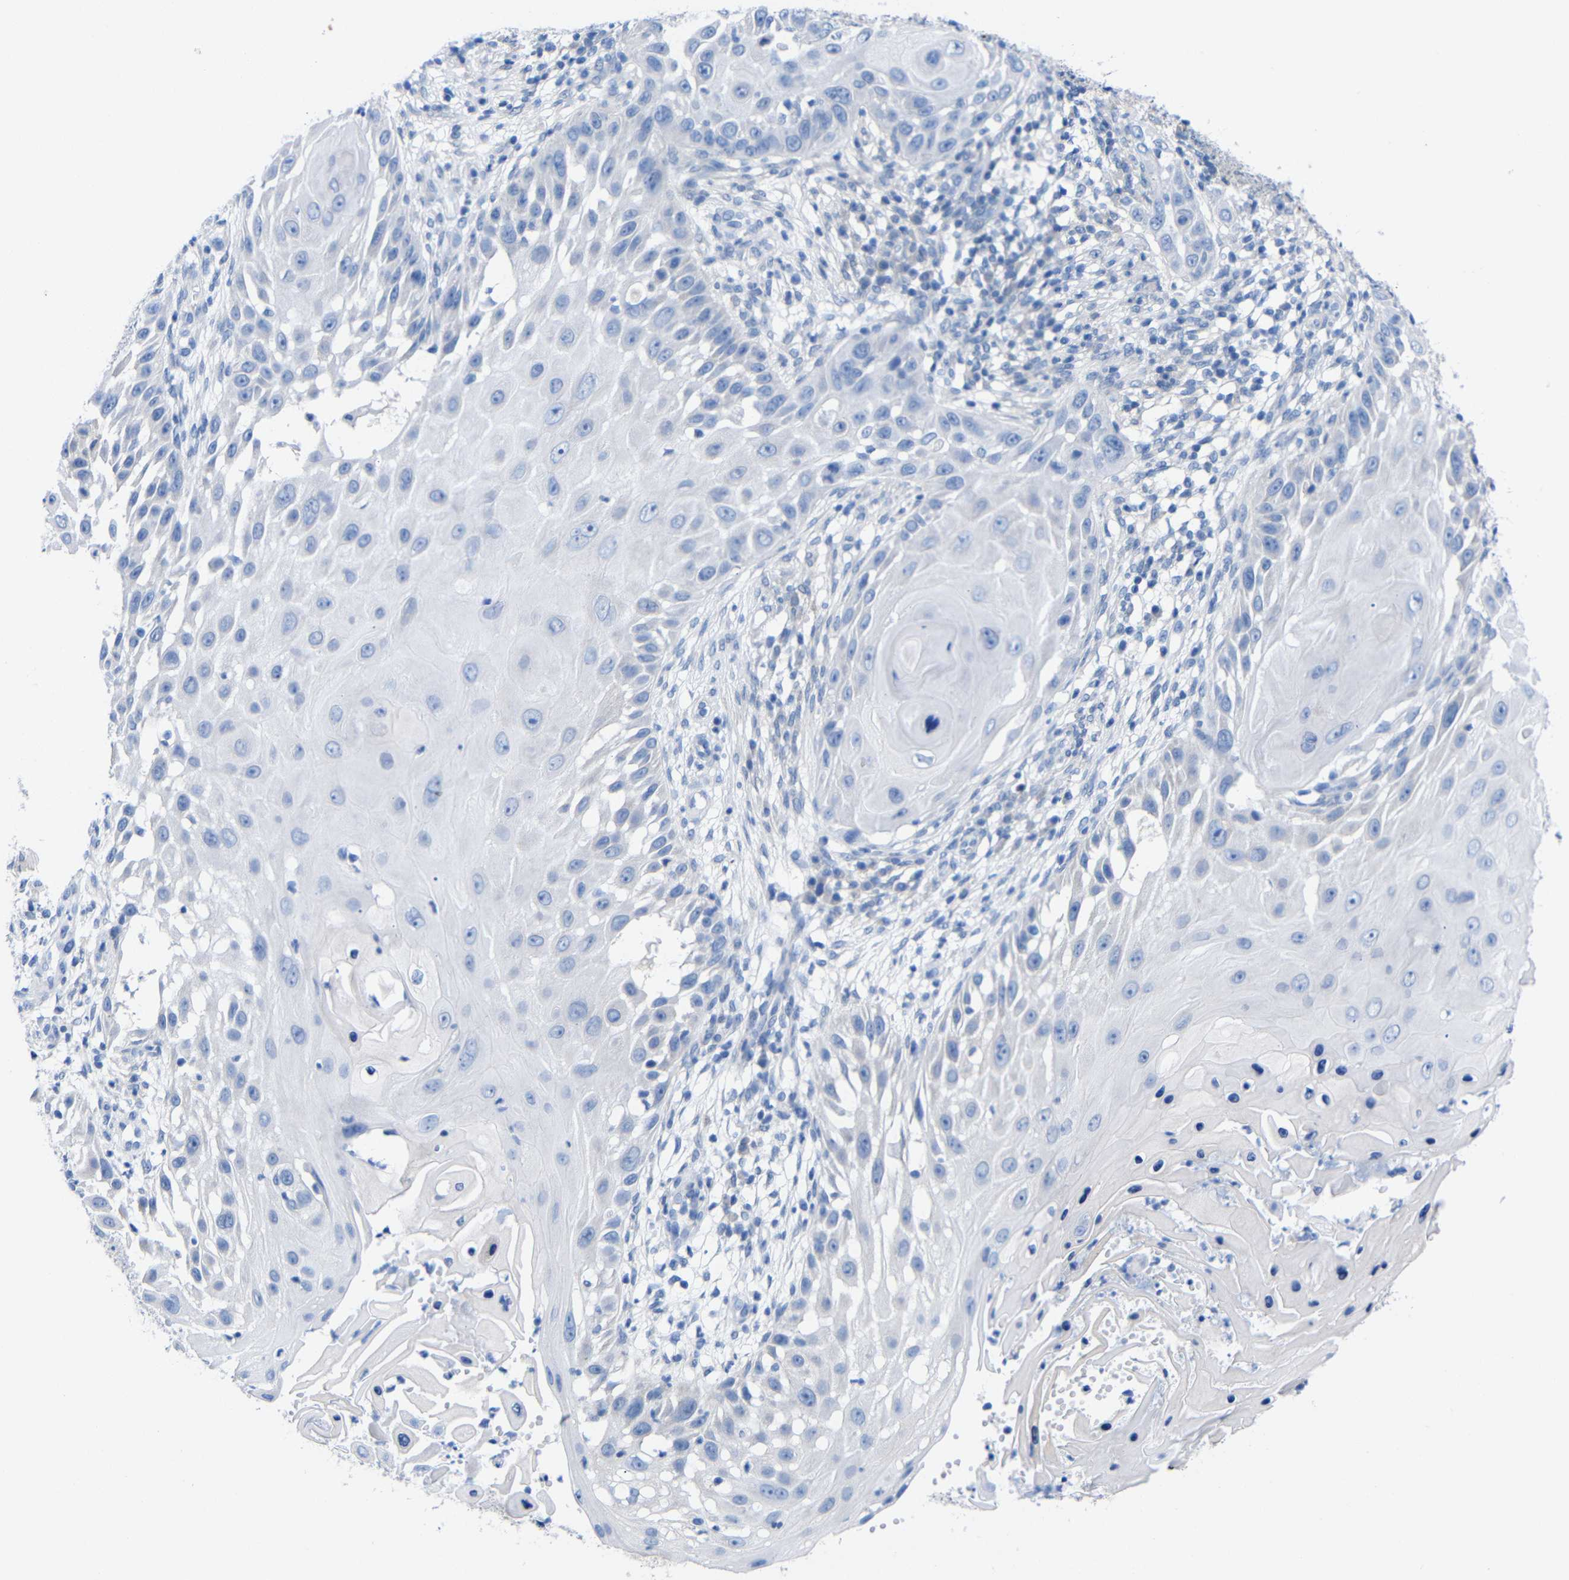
{"staining": {"intensity": "negative", "quantity": "none", "location": "none"}, "tissue": "skin cancer", "cell_type": "Tumor cells", "image_type": "cancer", "snomed": [{"axis": "morphology", "description": "Squamous cell carcinoma, NOS"}, {"axis": "topography", "description": "Skin"}], "caption": "Immunohistochemical staining of human skin cancer reveals no significant expression in tumor cells. (Stains: DAB immunohistochemistry with hematoxylin counter stain, Microscopy: brightfield microscopy at high magnification).", "gene": "PEBP1", "patient": {"sex": "female", "age": 44}}